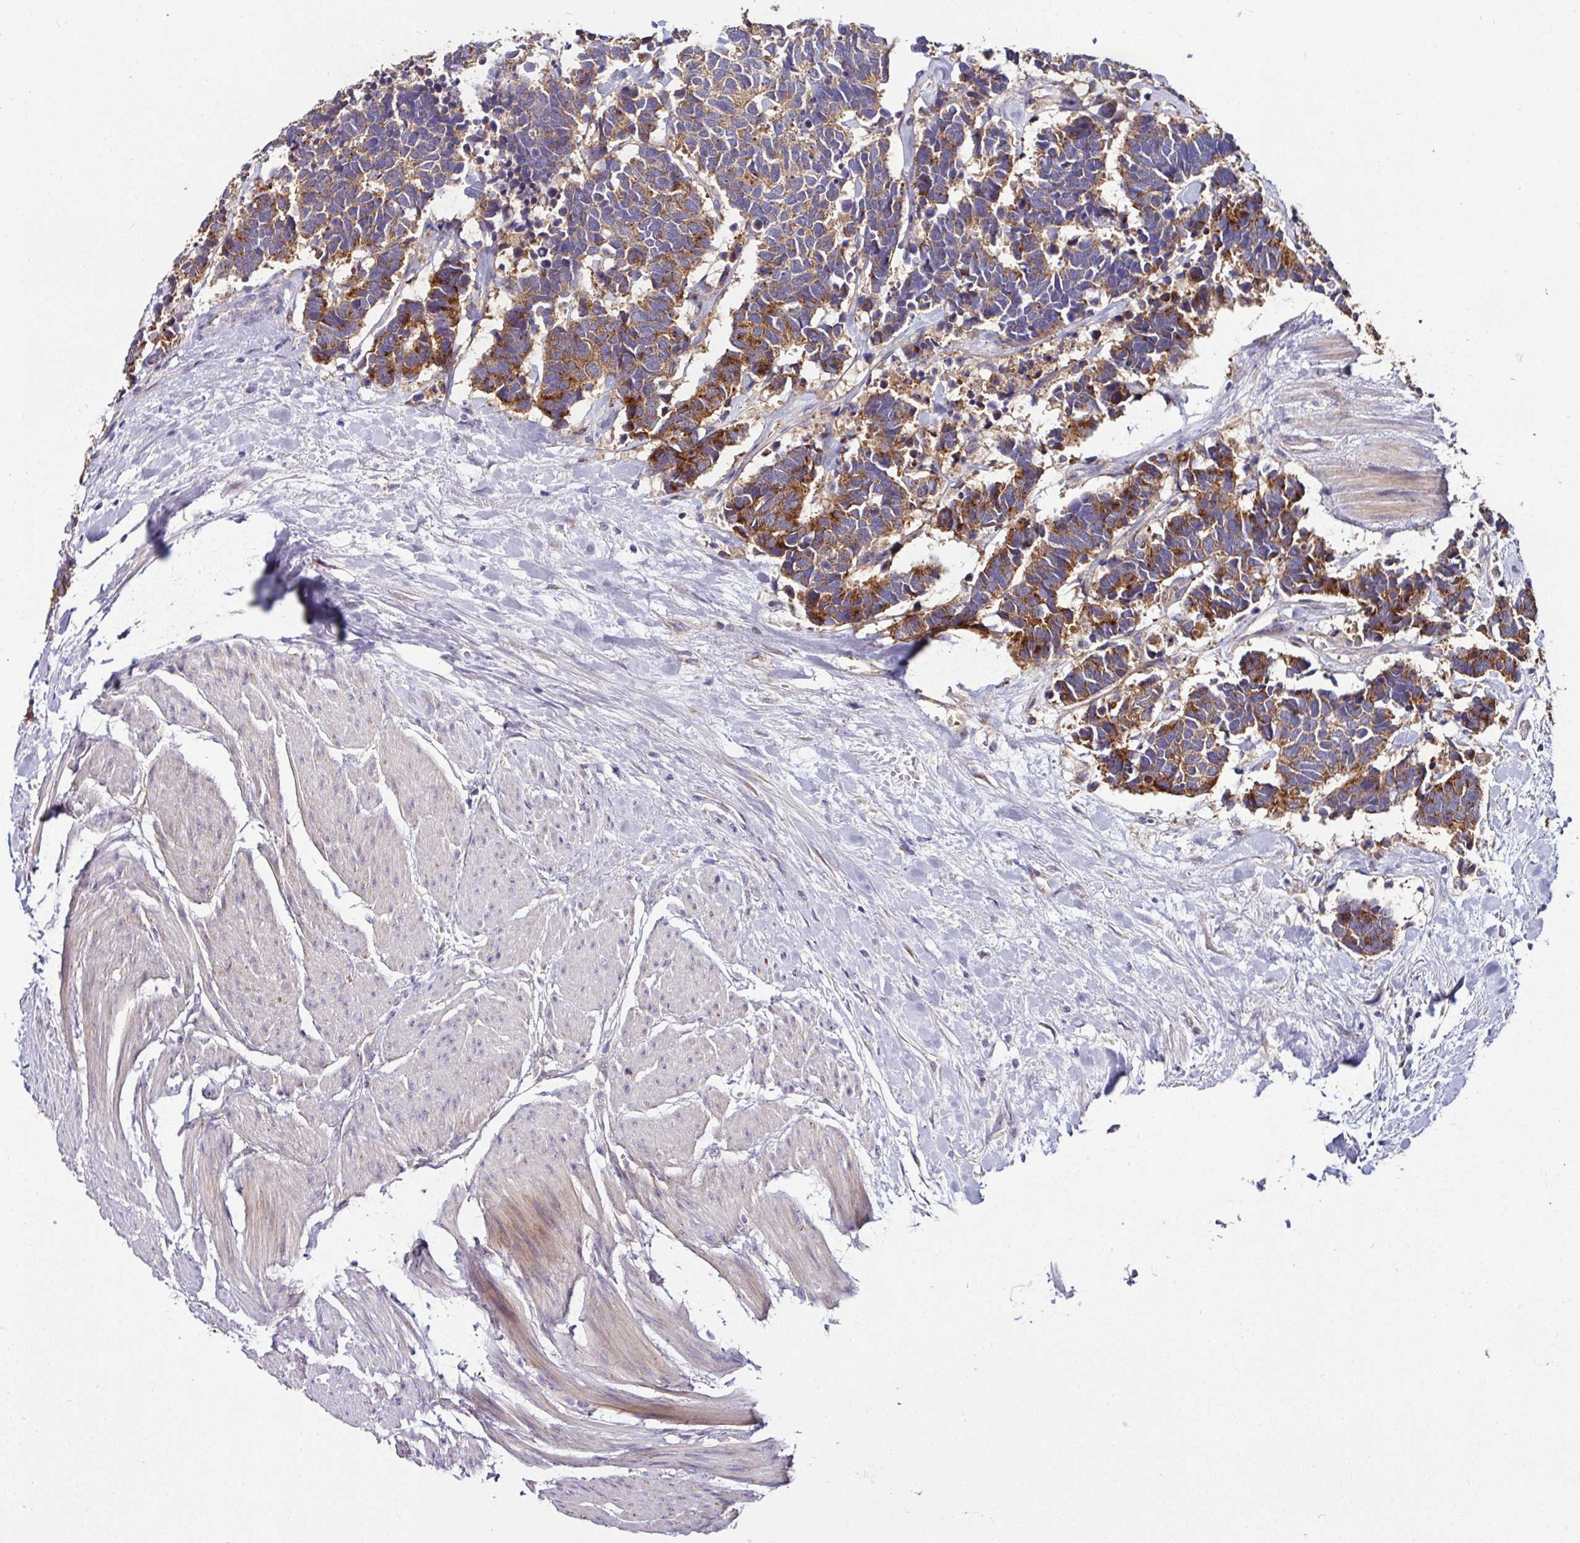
{"staining": {"intensity": "moderate", "quantity": "25%-75%", "location": "cytoplasmic/membranous"}, "tissue": "carcinoid", "cell_type": "Tumor cells", "image_type": "cancer", "snomed": [{"axis": "morphology", "description": "Carcinoma, NOS"}, {"axis": "morphology", "description": "Carcinoid, malignant, NOS"}, {"axis": "topography", "description": "Urinary bladder"}], "caption": "Carcinoma stained with DAB IHC shows medium levels of moderate cytoplasmic/membranous positivity in about 25%-75% of tumor cells.", "gene": "CPD", "patient": {"sex": "male", "age": 57}}